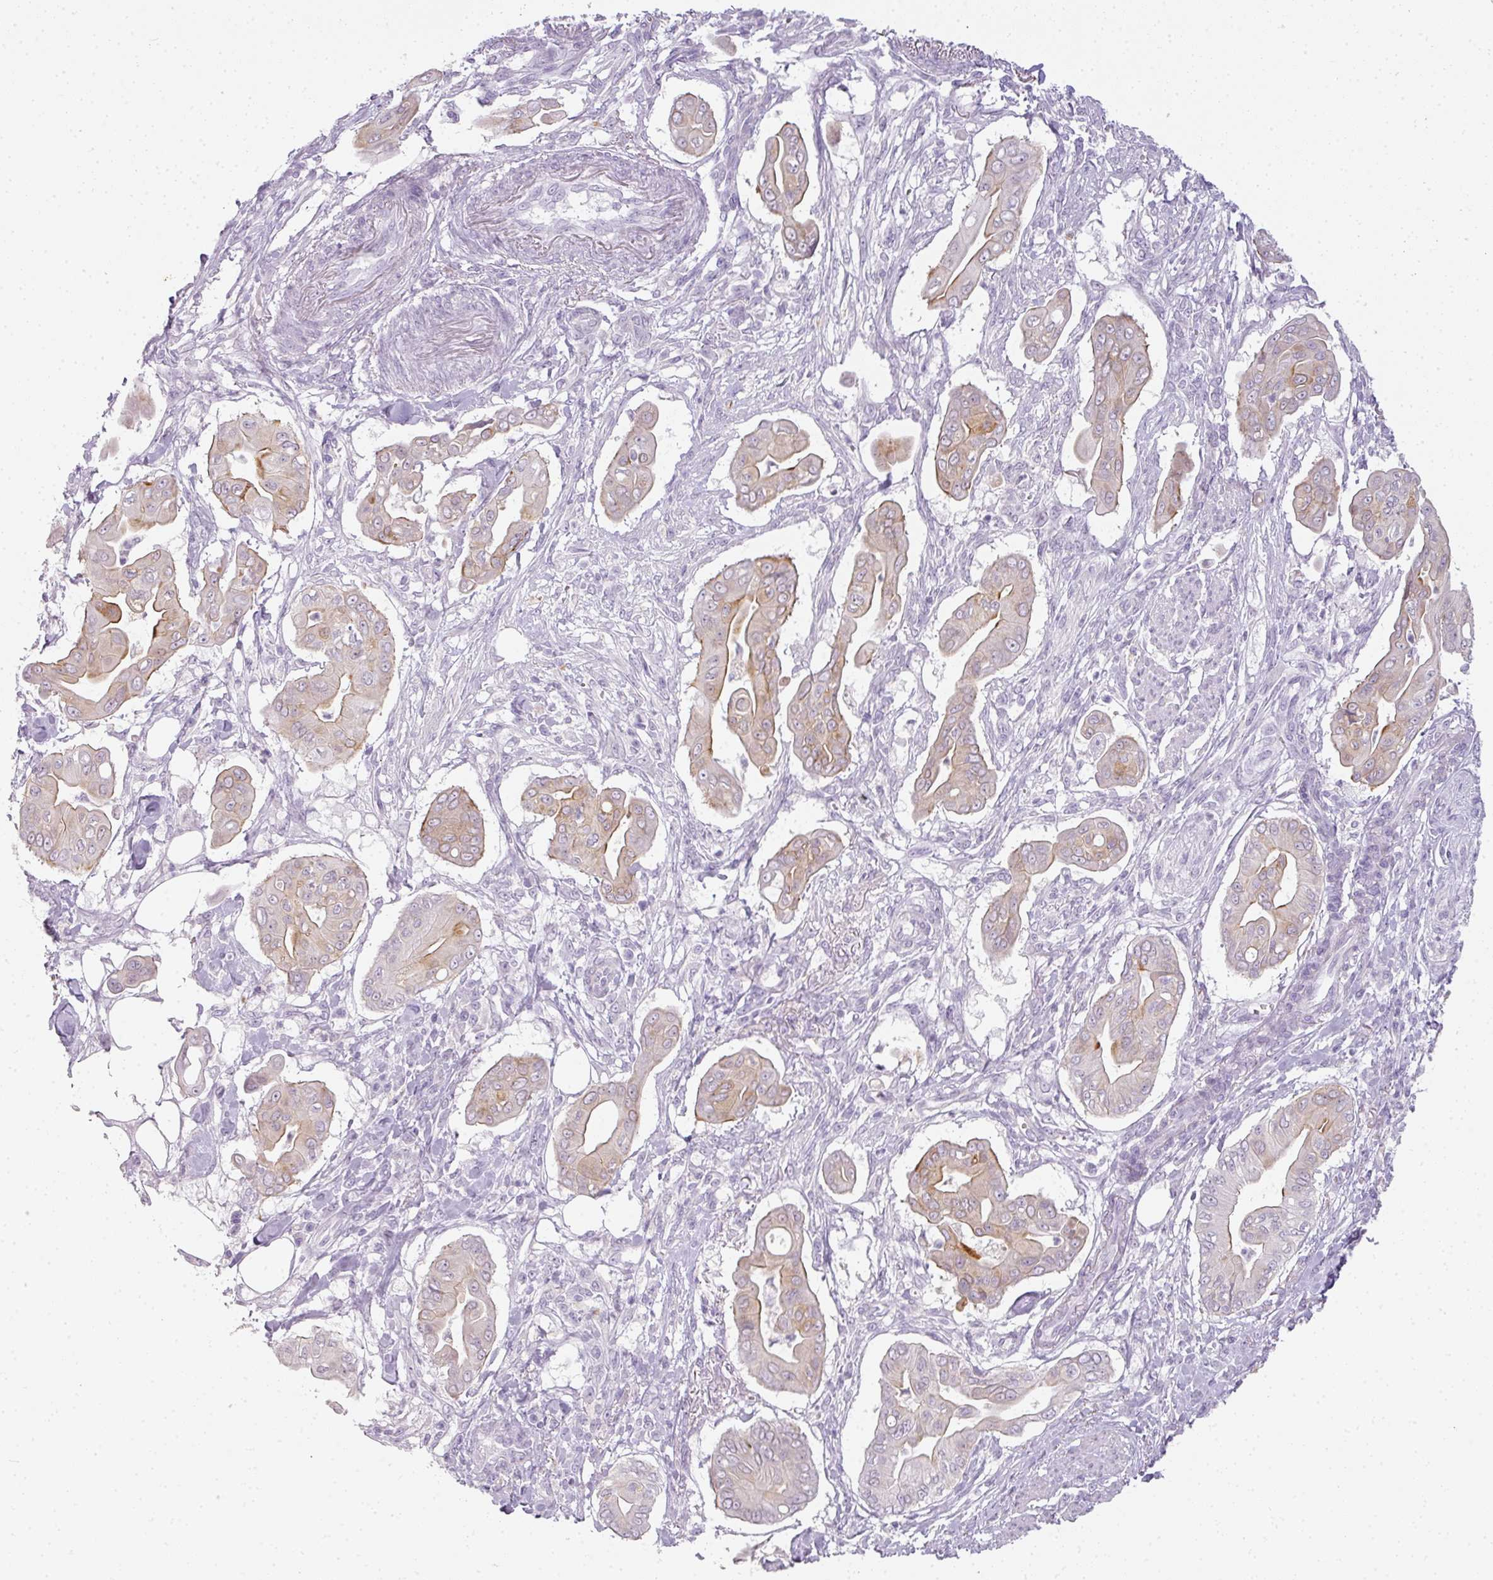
{"staining": {"intensity": "moderate", "quantity": "<25%", "location": "cytoplasmic/membranous"}, "tissue": "pancreatic cancer", "cell_type": "Tumor cells", "image_type": "cancer", "snomed": [{"axis": "morphology", "description": "Adenocarcinoma, NOS"}, {"axis": "topography", "description": "Pancreas"}], "caption": "Moderate cytoplasmic/membranous protein staining is present in approximately <25% of tumor cells in adenocarcinoma (pancreatic).", "gene": "RBMY1F", "patient": {"sex": "male", "age": 71}}